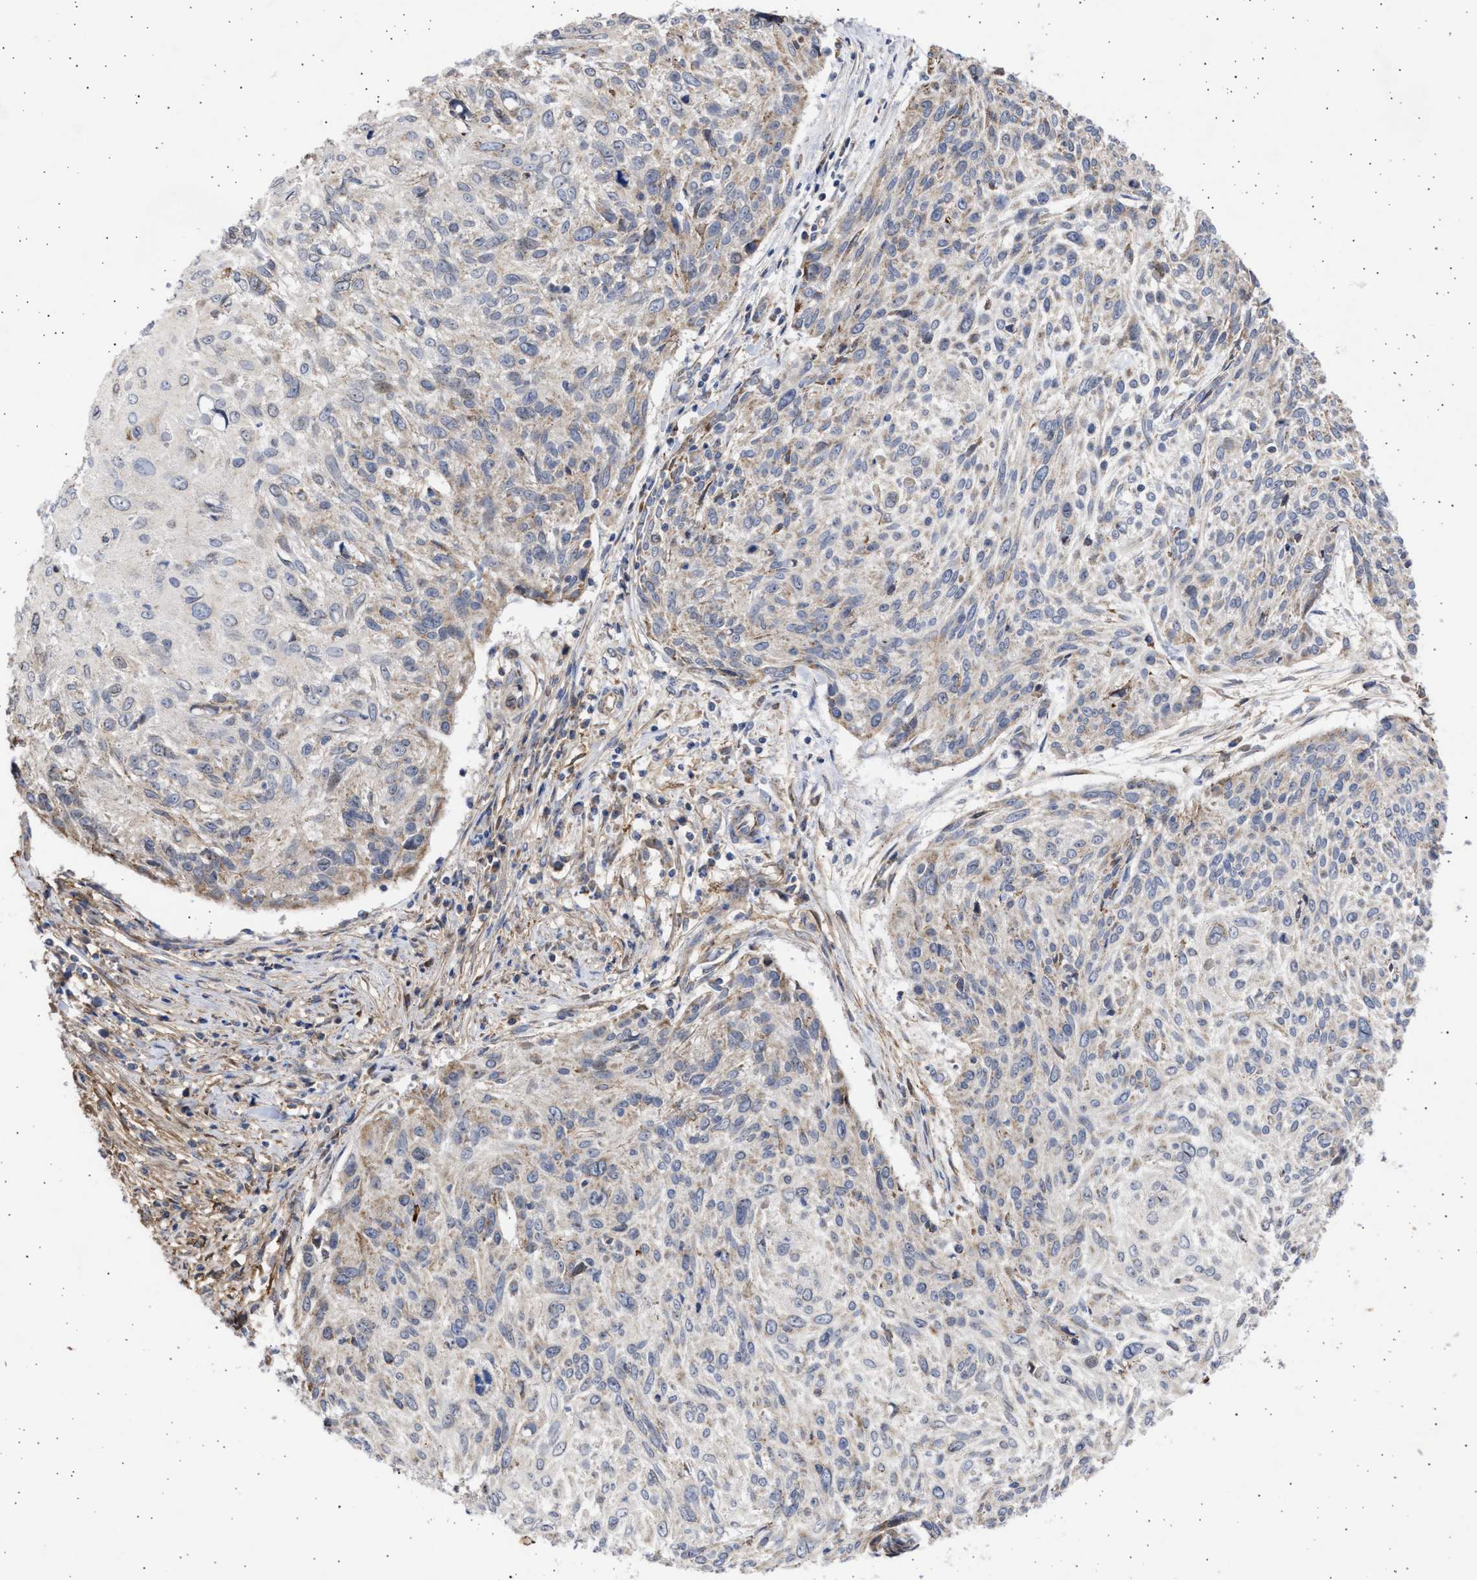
{"staining": {"intensity": "weak", "quantity": "25%-75%", "location": "cytoplasmic/membranous"}, "tissue": "cervical cancer", "cell_type": "Tumor cells", "image_type": "cancer", "snomed": [{"axis": "morphology", "description": "Squamous cell carcinoma, NOS"}, {"axis": "topography", "description": "Cervix"}], "caption": "IHC of human cervical cancer (squamous cell carcinoma) shows low levels of weak cytoplasmic/membranous expression in about 25%-75% of tumor cells.", "gene": "TTC19", "patient": {"sex": "female", "age": 51}}